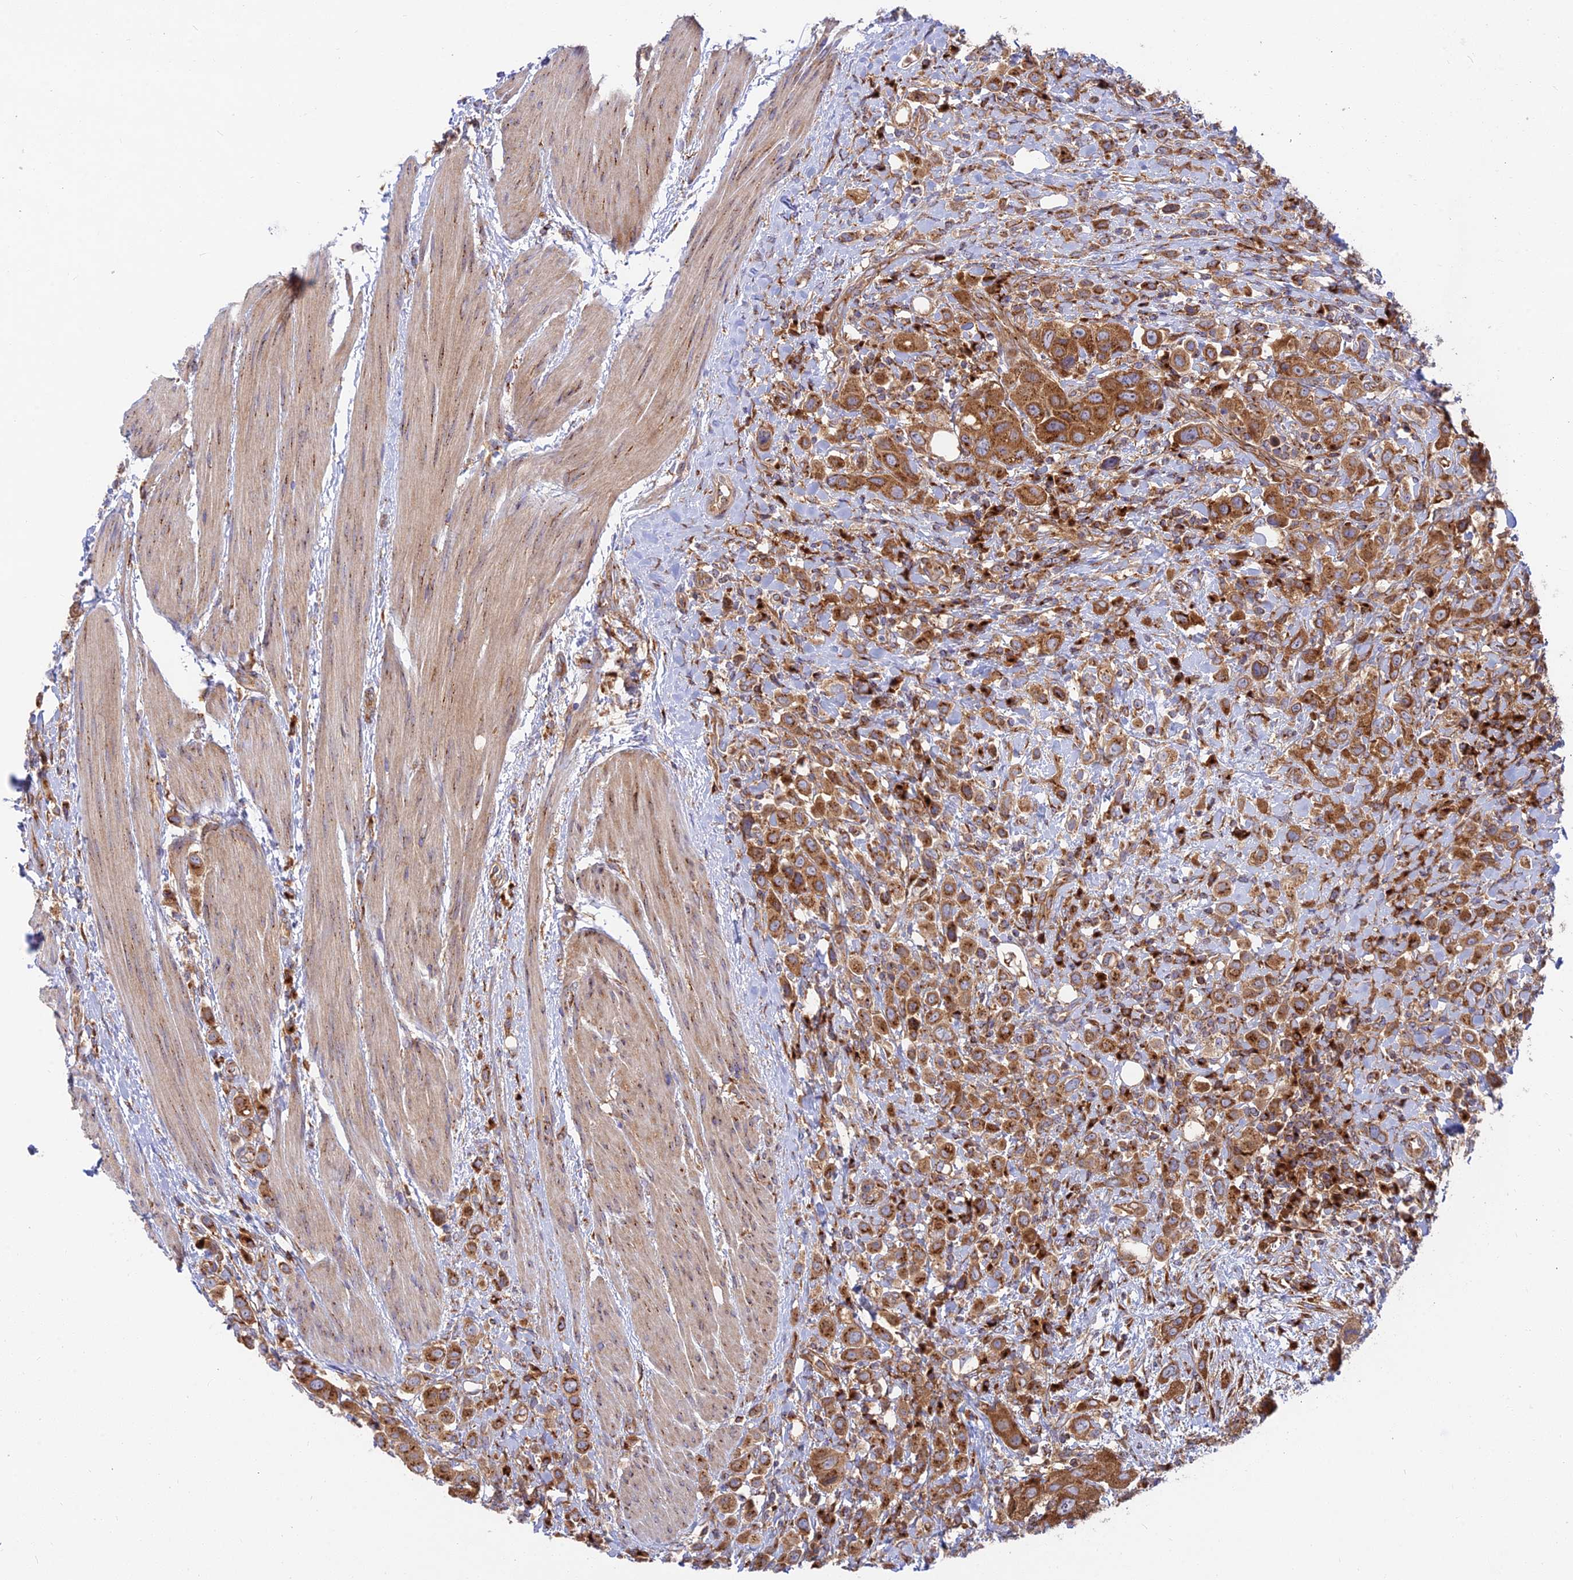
{"staining": {"intensity": "strong", "quantity": ">75%", "location": "cytoplasmic/membranous"}, "tissue": "urothelial cancer", "cell_type": "Tumor cells", "image_type": "cancer", "snomed": [{"axis": "morphology", "description": "Urothelial carcinoma, High grade"}, {"axis": "topography", "description": "Urinary bladder"}], "caption": "Immunohistochemistry (DAB) staining of human high-grade urothelial carcinoma shows strong cytoplasmic/membranous protein staining in approximately >75% of tumor cells.", "gene": "GOLGA3", "patient": {"sex": "male", "age": 50}}